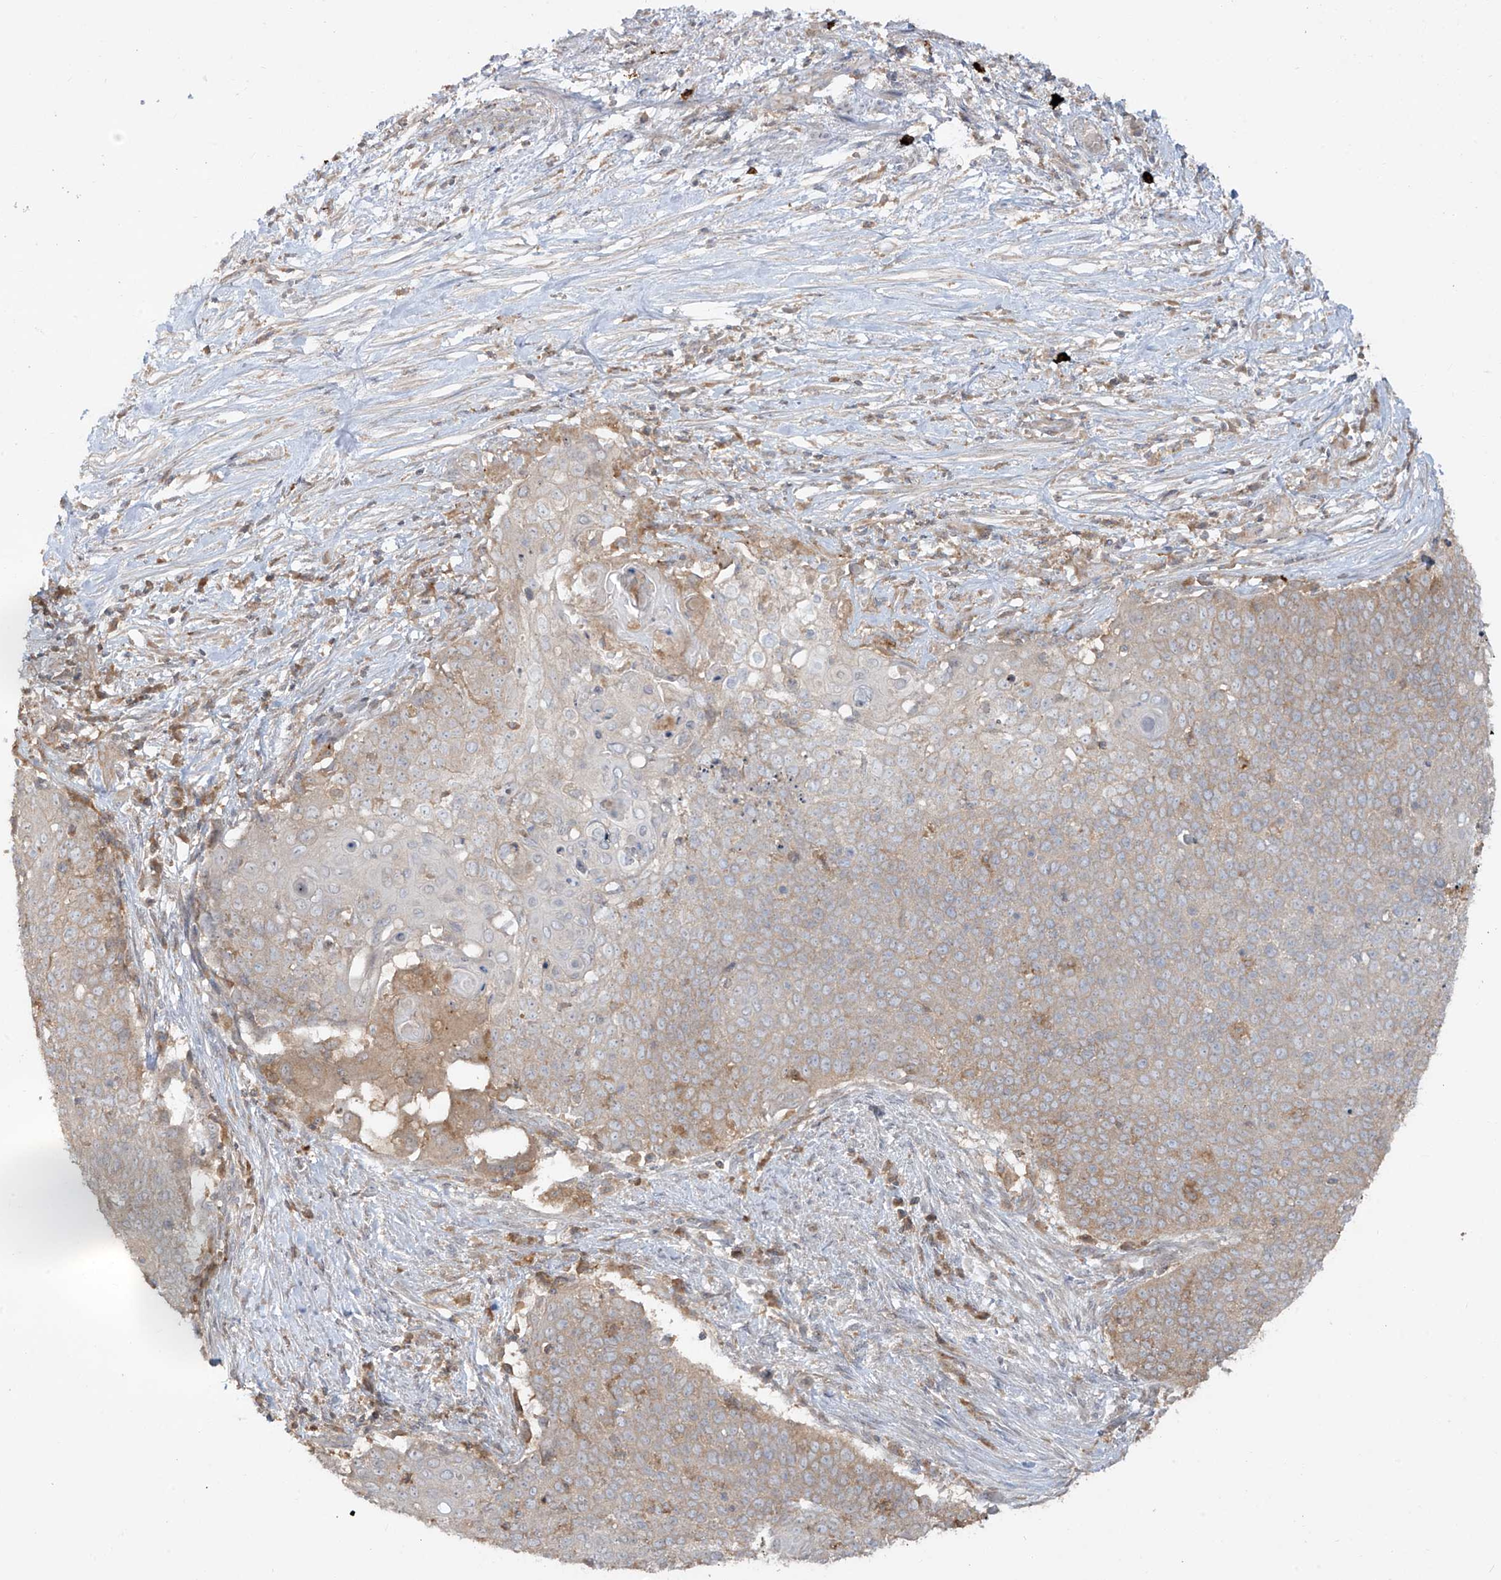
{"staining": {"intensity": "weak", "quantity": "25%-75%", "location": "cytoplasmic/membranous"}, "tissue": "cervical cancer", "cell_type": "Tumor cells", "image_type": "cancer", "snomed": [{"axis": "morphology", "description": "Squamous cell carcinoma, NOS"}, {"axis": "topography", "description": "Cervix"}], "caption": "About 25%-75% of tumor cells in cervical cancer (squamous cell carcinoma) show weak cytoplasmic/membranous protein expression as visualized by brown immunohistochemical staining.", "gene": "LDAH", "patient": {"sex": "female", "age": 39}}